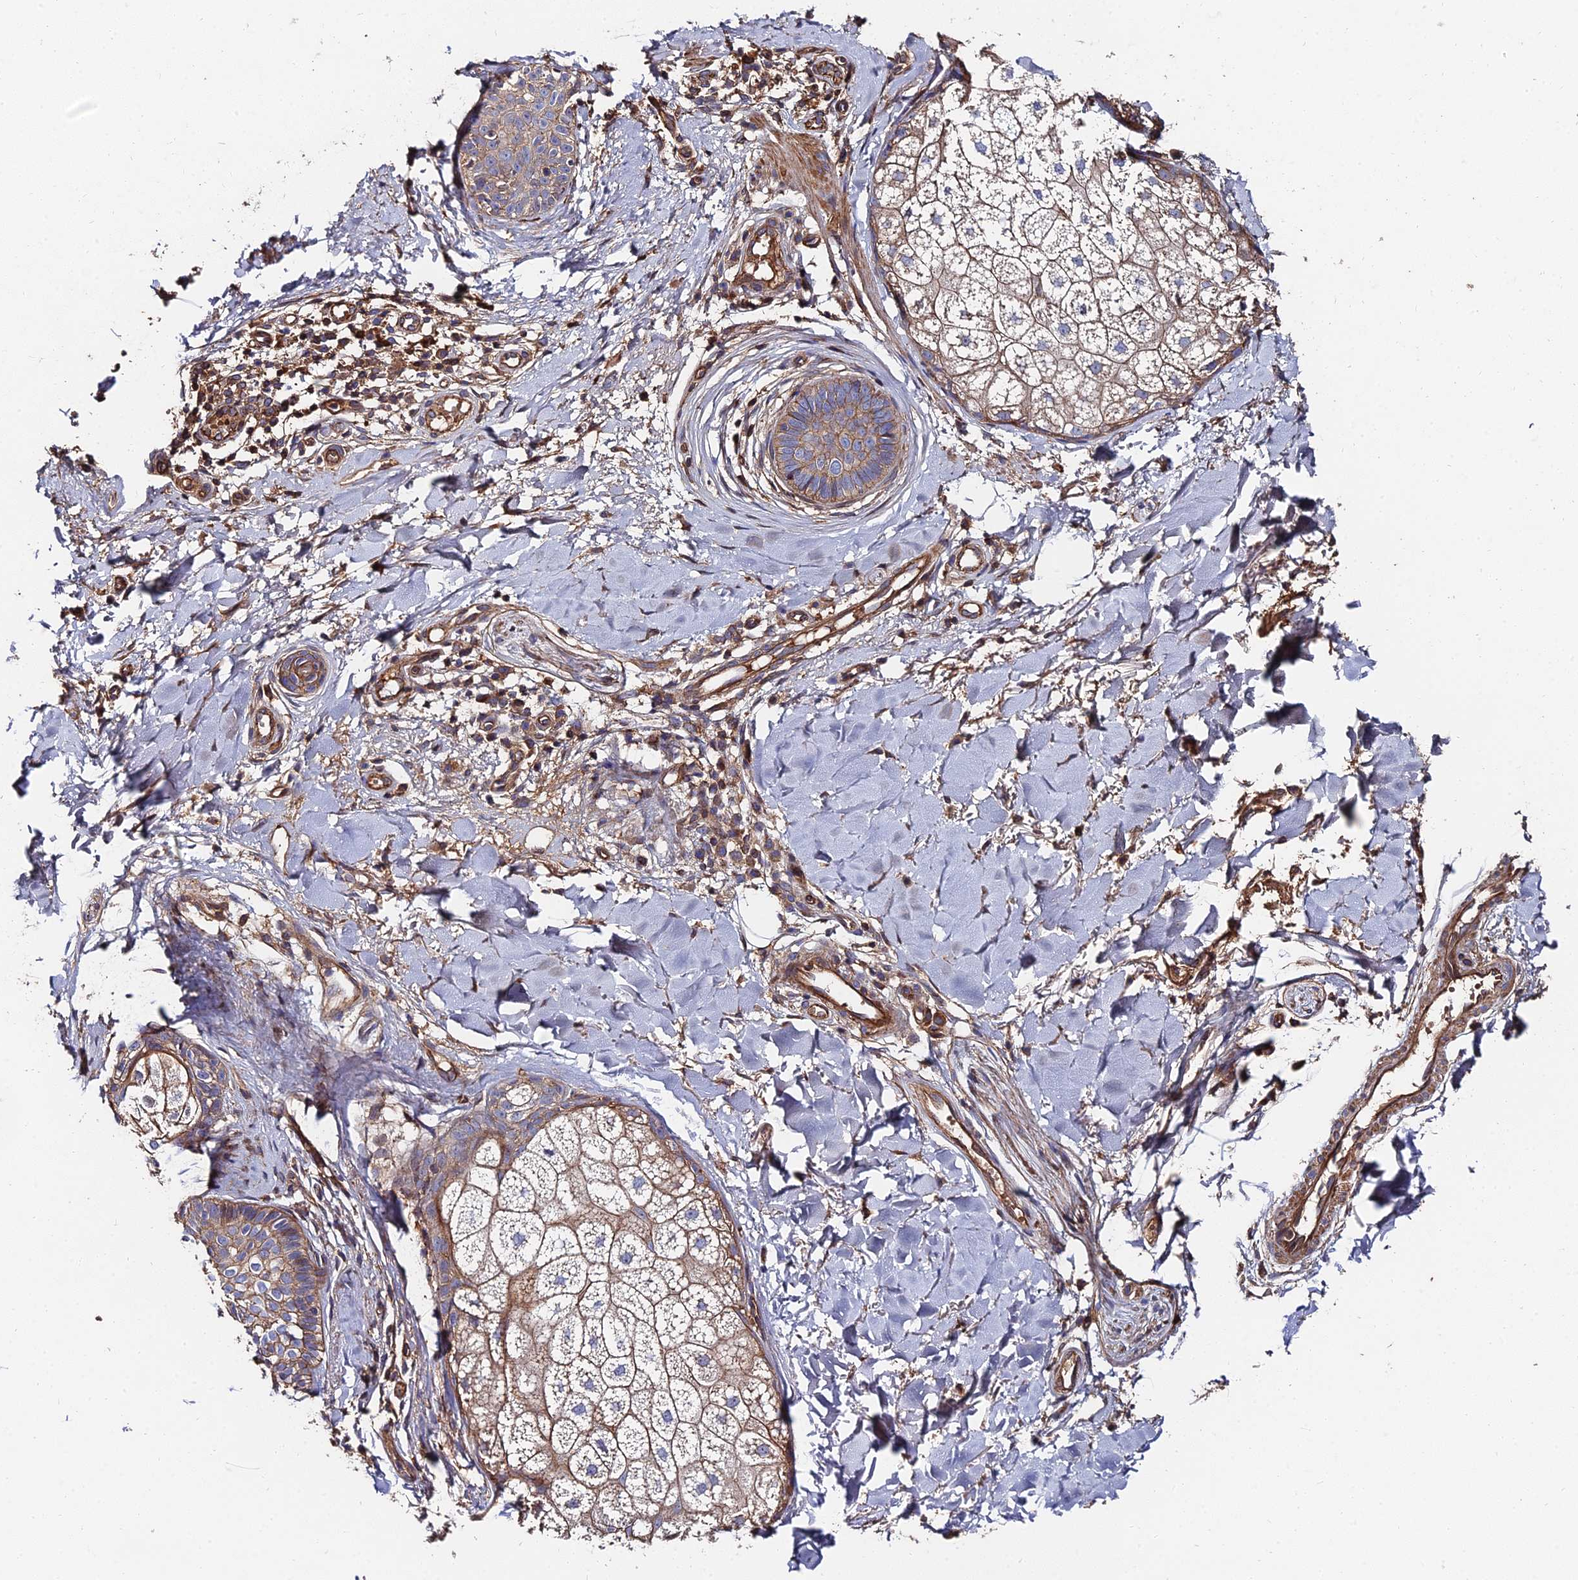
{"staining": {"intensity": "moderate", "quantity": "25%-75%", "location": "cytoplasmic/membranous"}, "tissue": "skin cancer", "cell_type": "Tumor cells", "image_type": "cancer", "snomed": [{"axis": "morphology", "description": "Basal cell carcinoma"}, {"axis": "topography", "description": "Skin"}], "caption": "High-magnification brightfield microscopy of skin cancer (basal cell carcinoma) stained with DAB (brown) and counterstained with hematoxylin (blue). tumor cells exhibit moderate cytoplasmic/membranous staining is seen in about25%-75% of cells. (brown staining indicates protein expression, while blue staining denotes nuclei).", "gene": "EXT1", "patient": {"sex": "female", "age": 61}}